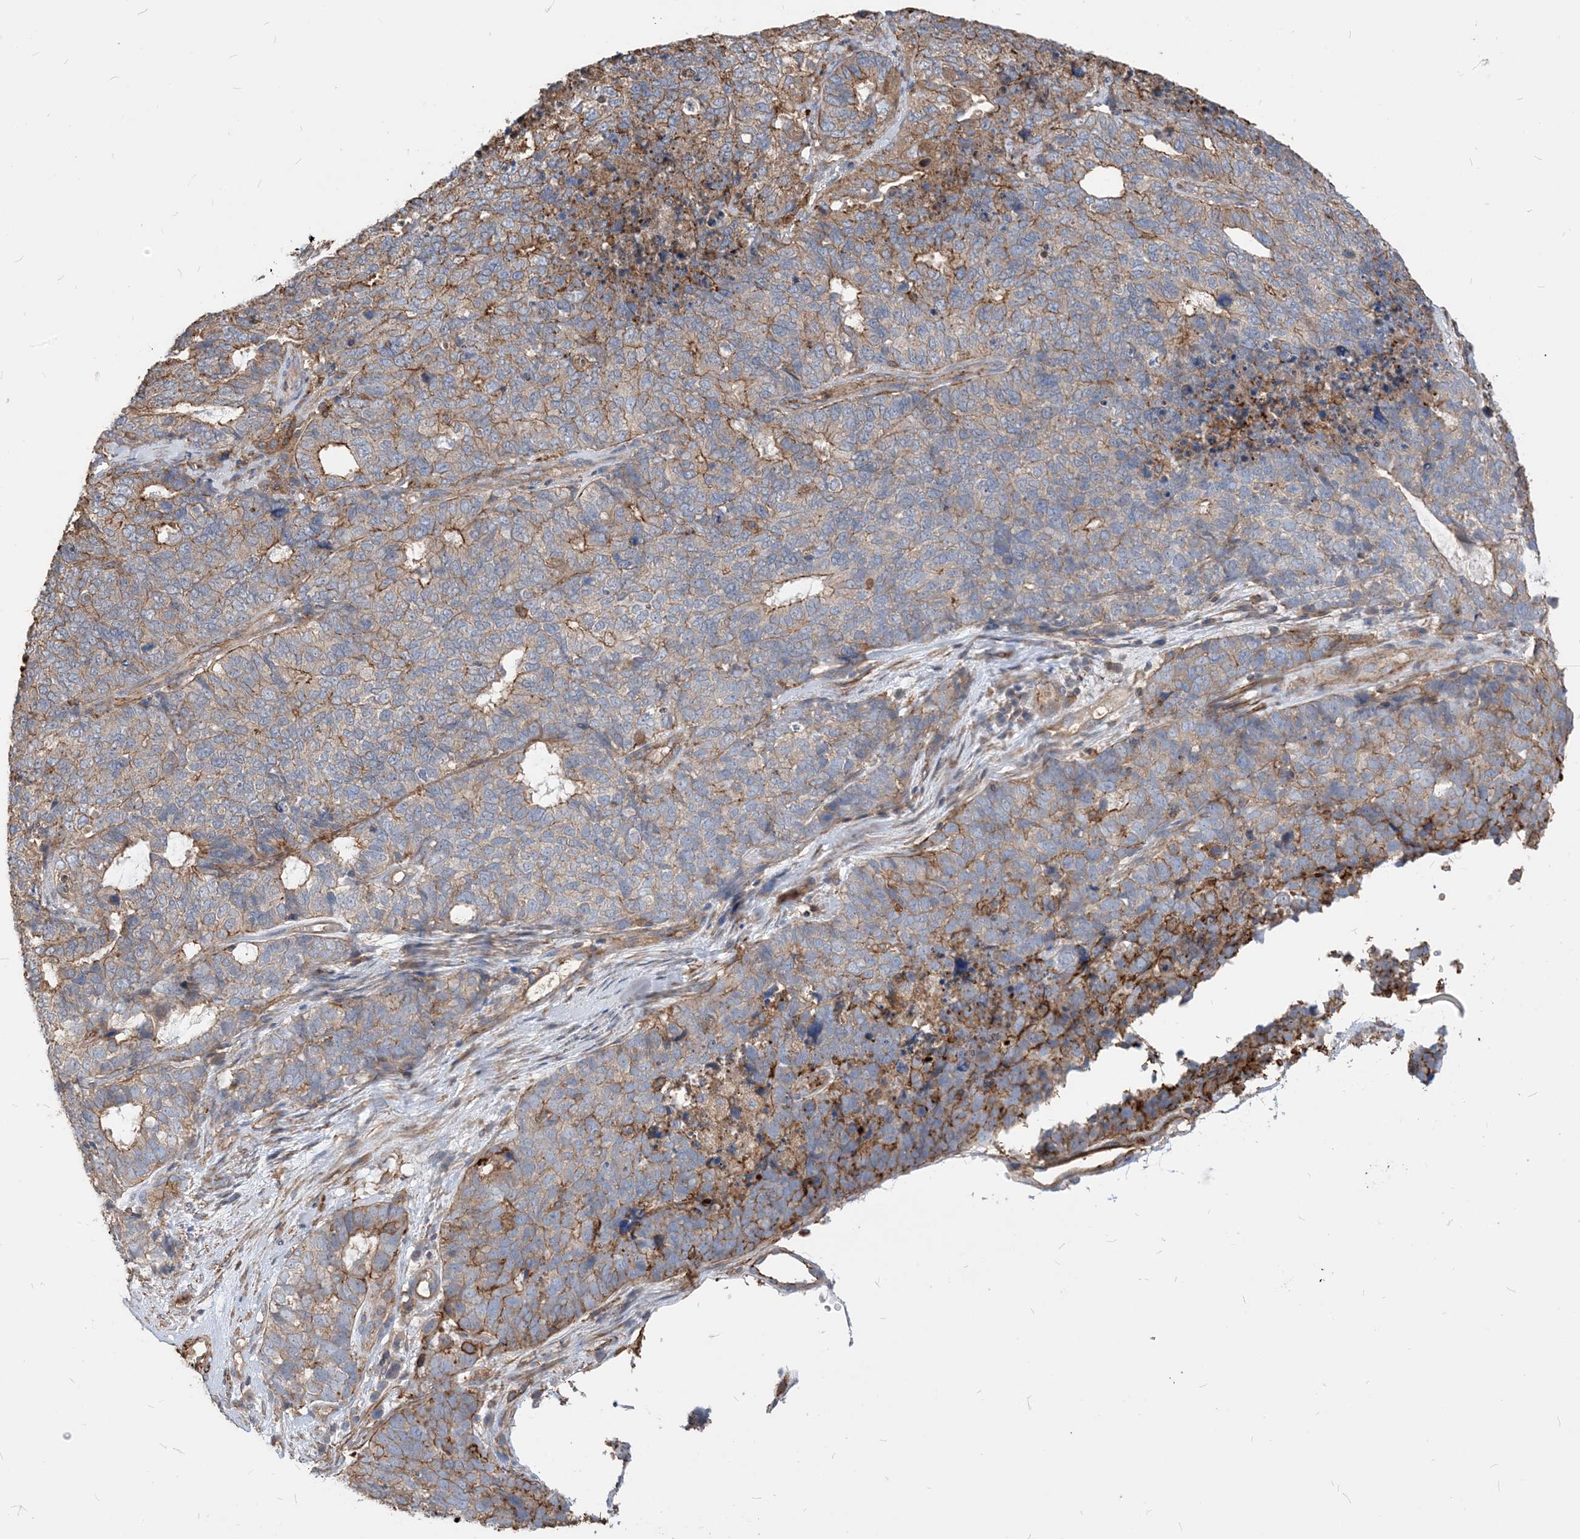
{"staining": {"intensity": "moderate", "quantity": "25%-75%", "location": "cytoplasmic/membranous"}, "tissue": "cervical cancer", "cell_type": "Tumor cells", "image_type": "cancer", "snomed": [{"axis": "morphology", "description": "Squamous cell carcinoma, NOS"}, {"axis": "topography", "description": "Cervix"}], "caption": "Human cervical cancer stained with a protein marker reveals moderate staining in tumor cells.", "gene": "PARVG", "patient": {"sex": "female", "age": 63}}